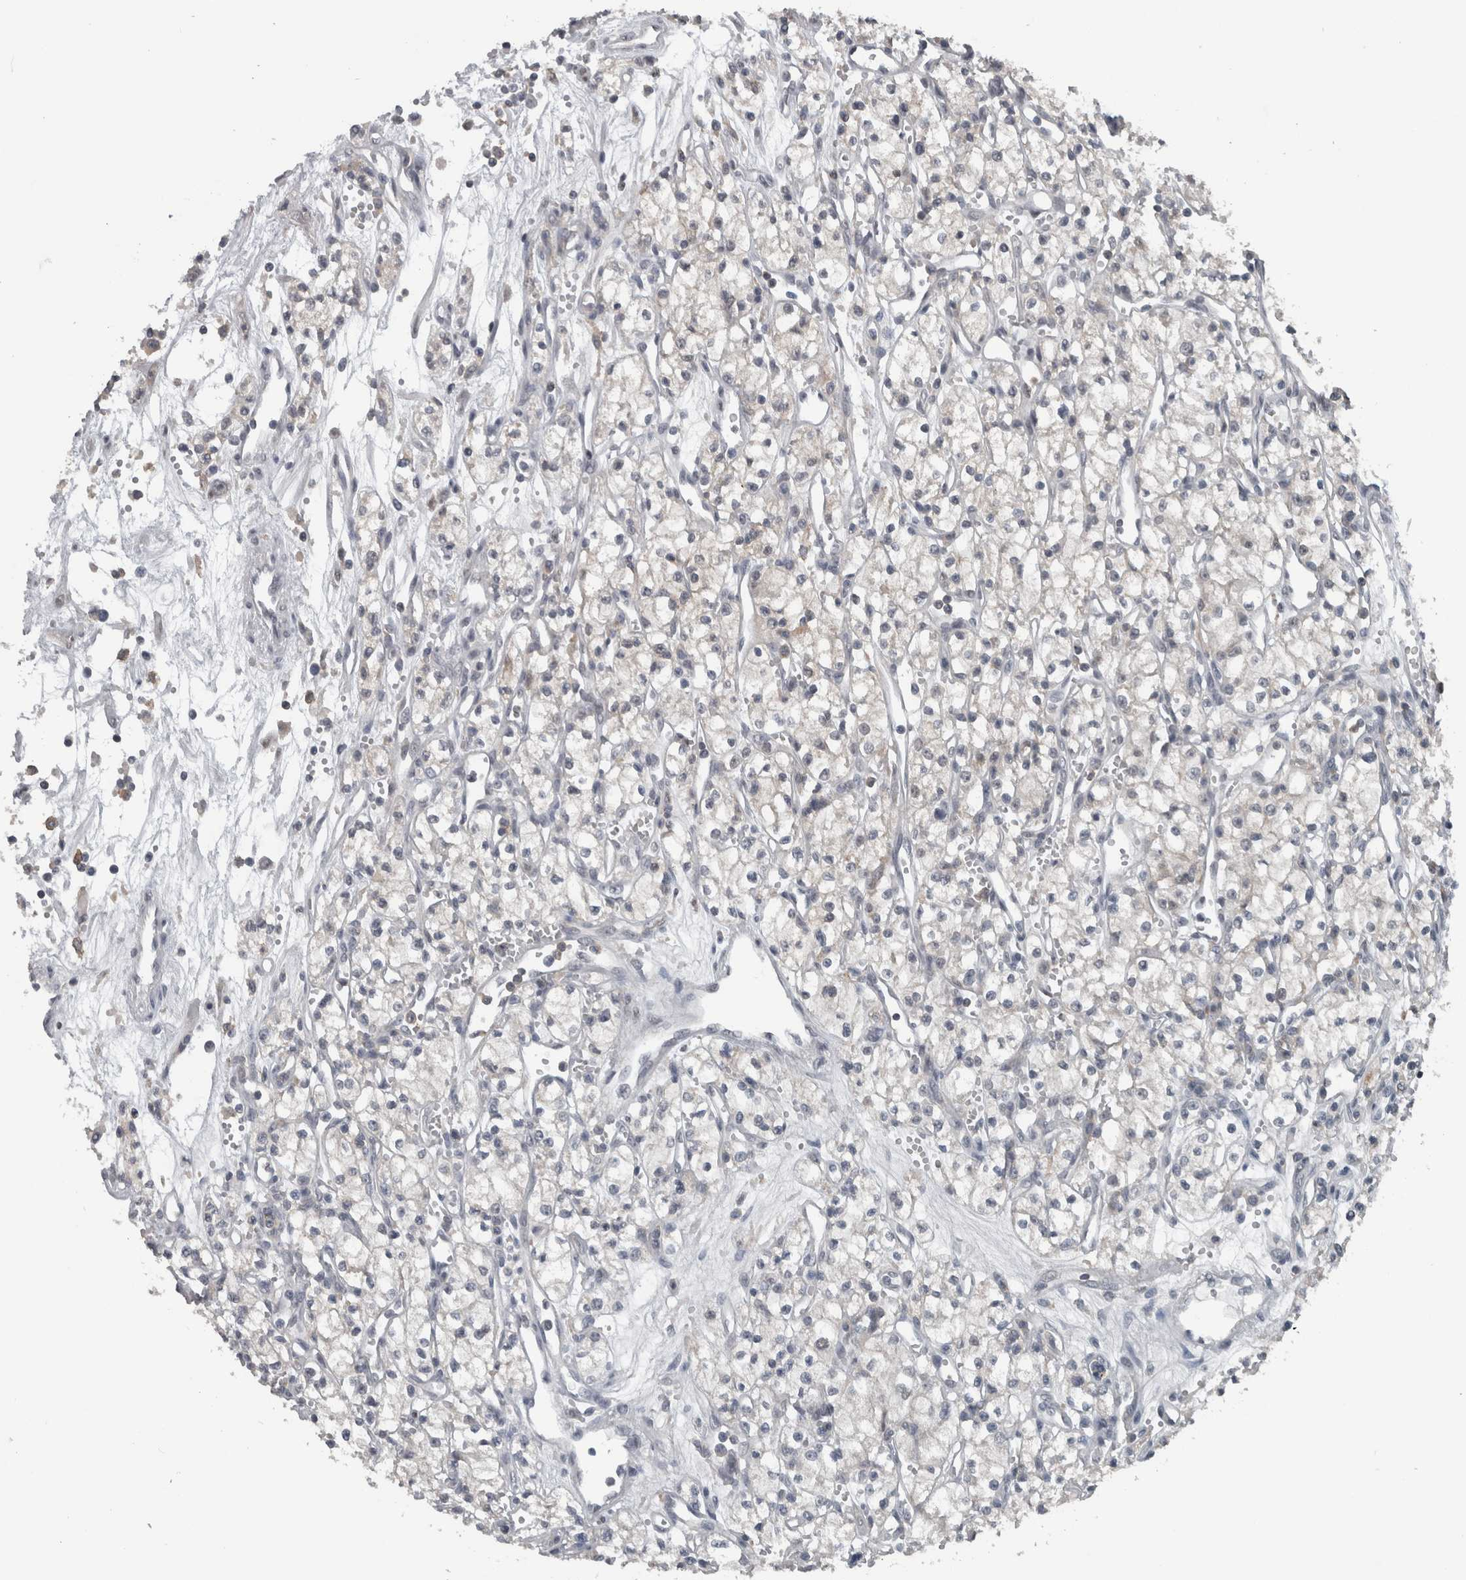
{"staining": {"intensity": "negative", "quantity": "none", "location": "none"}, "tissue": "renal cancer", "cell_type": "Tumor cells", "image_type": "cancer", "snomed": [{"axis": "morphology", "description": "Adenocarcinoma, NOS"}, {"axis": "topography", "description": "Kidney"}], "caption": "An image of adenocarcinoma (renal) stained for a protein demonstrates no brown staining in tumor cells.", "gene": "ZBTB21", "patient": {"sex": "male", "age": 59}}